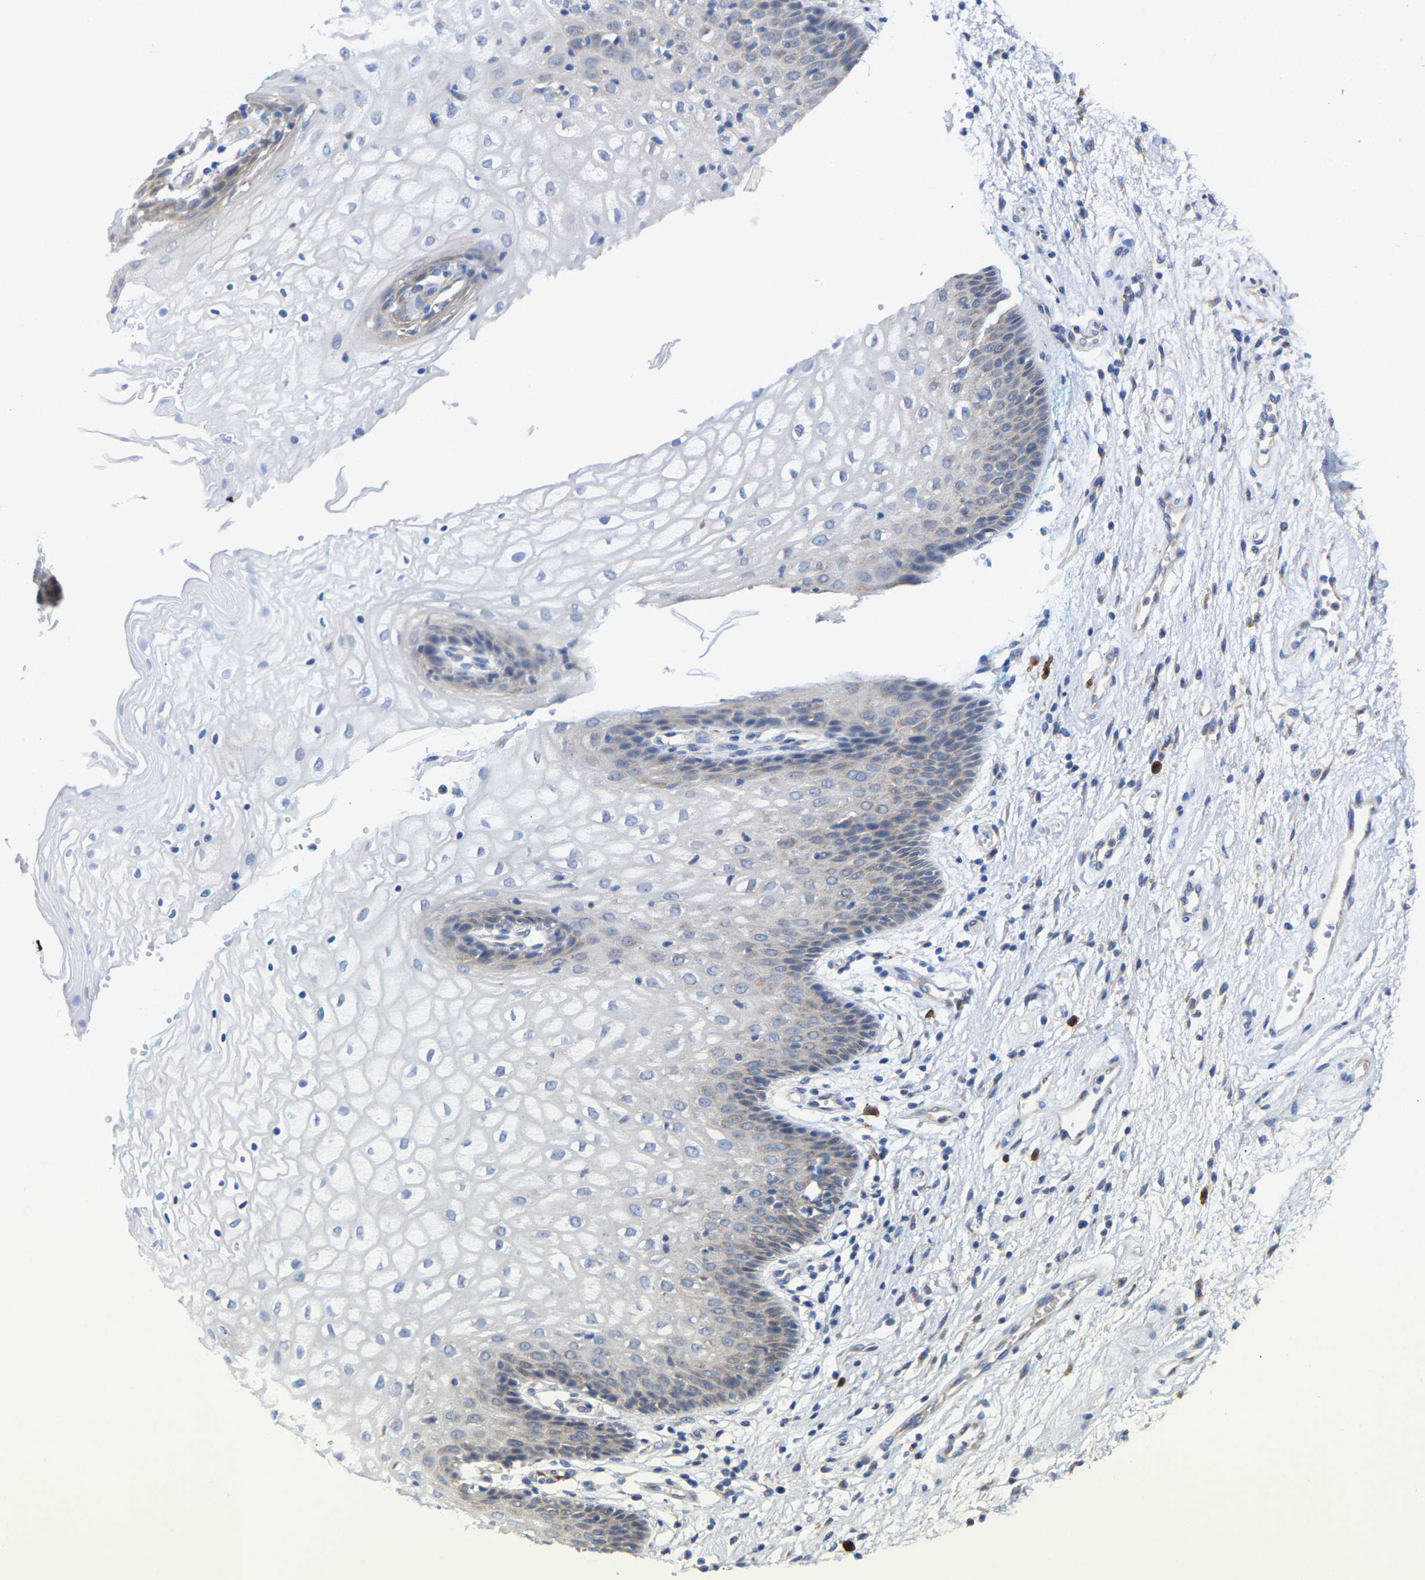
{"staining": {"intensity": "weak", "quantity": "<25%", "location": "cytoplasmic/membranous"}, "tissue": "vagina", "cell_type": "Squamous epithelial cells", "image_type": "normal", "snomed": [{"axis": "morphology", "description": "Normal tissue, NOS"}, {"axis": "topography", "description": "Vagina"}], "caption": "IHC micrograph of unremarkable human vagina stained for a protein (brown), which shows no expression in squamous epithelial cells. (DAB (3,3'-diaminobenzidine) immunohistochemistry (IHC) with hematoxylin counter stain).", "gene": "PPP1R15A", "patient": {"sex": "female", "age": 34}}